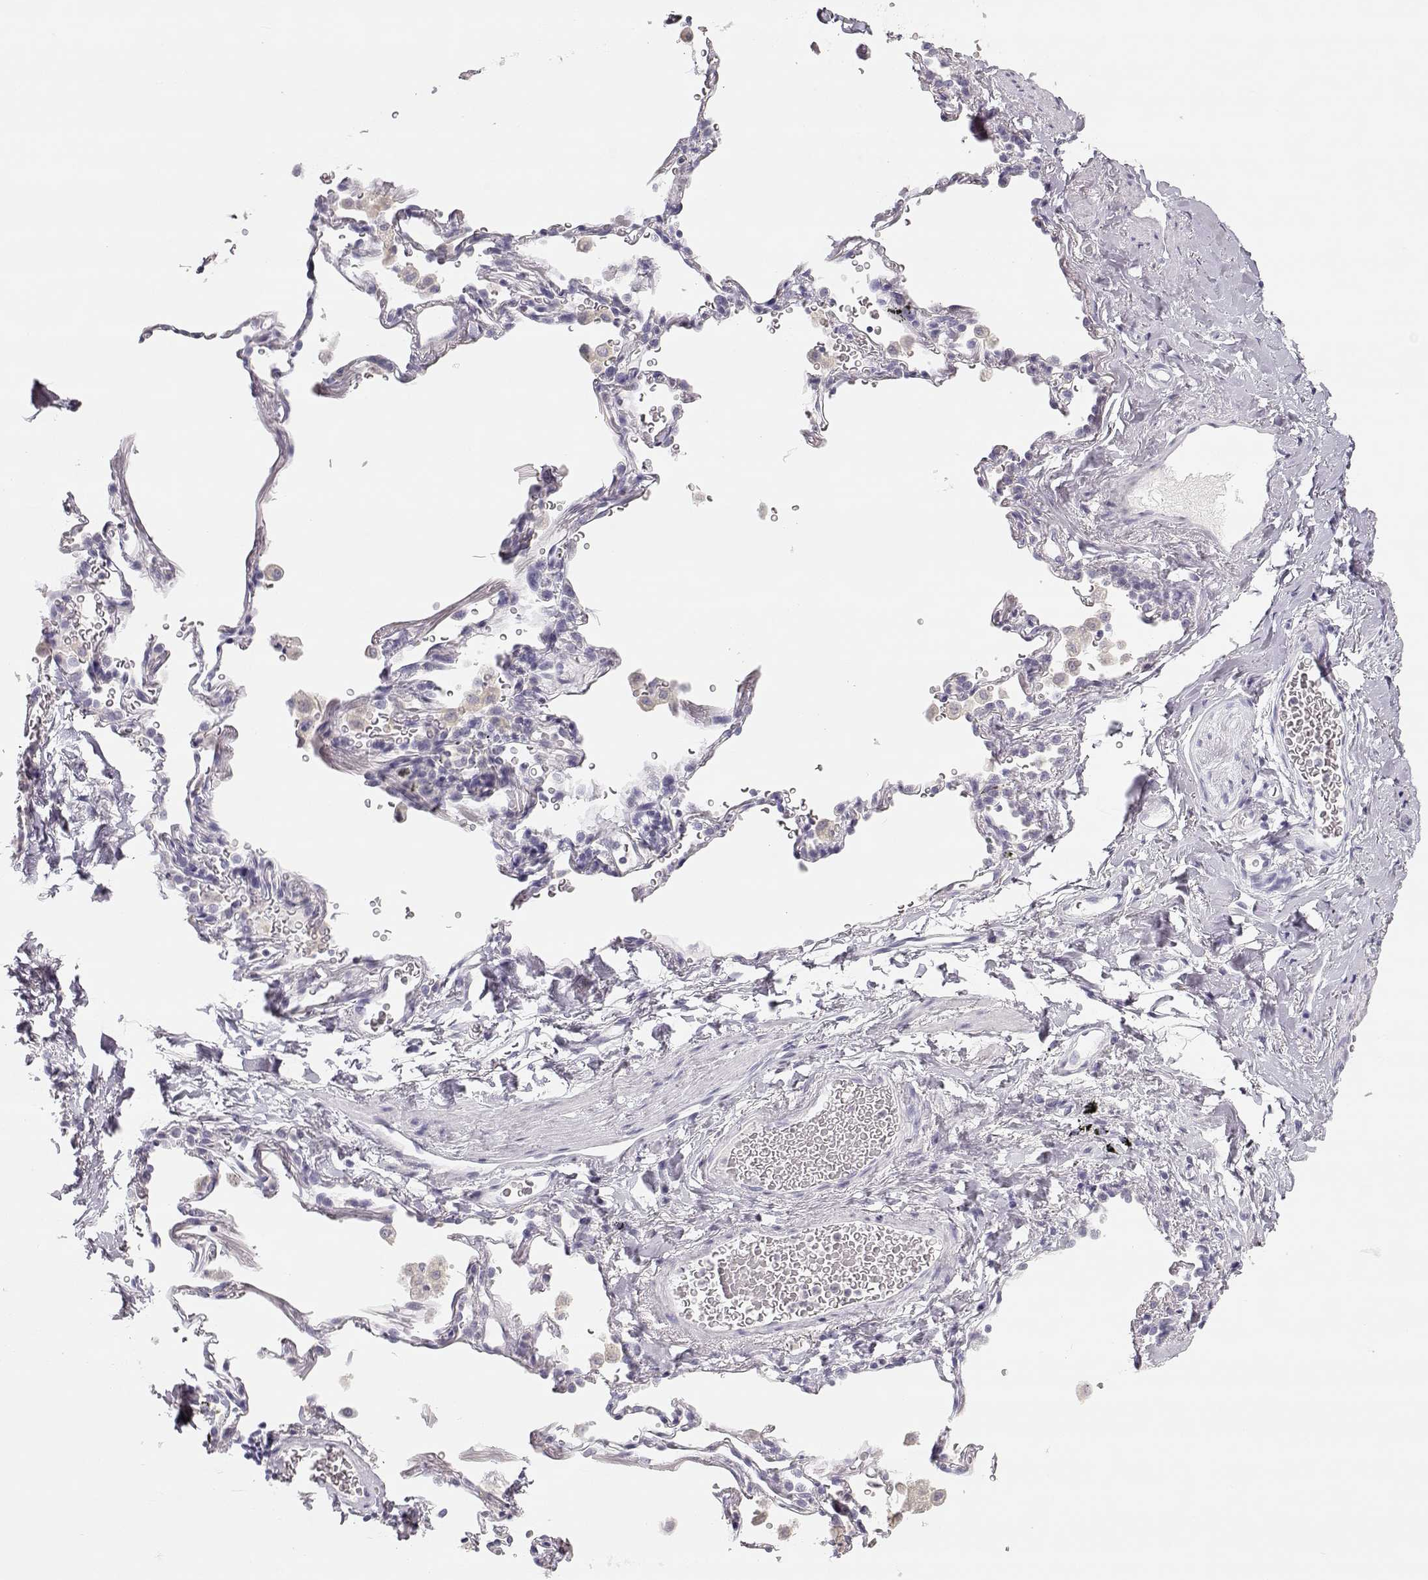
{"staining": {"intensity": "negative", "quantity": "none", "location": "none"}, "tissue": "adipose tissue", "cell_type": "Adipocytes", "image_type": "normal", "snomed": [{"axis": "morphology", "description": "Normal tissue, NOS"}, {"axis": "morphology", "description": "Adenocarcinoma, NOS"}, {"axis": "topography", "description": "Cartilage tissue"}, {"axis": "topography", "description": "Lung"}], "caption": "IHC of normal adipose tissue displays no positivity in adipocytes.", "gene": "LEPR", "patient": {"sex": "male", "age": 59}}